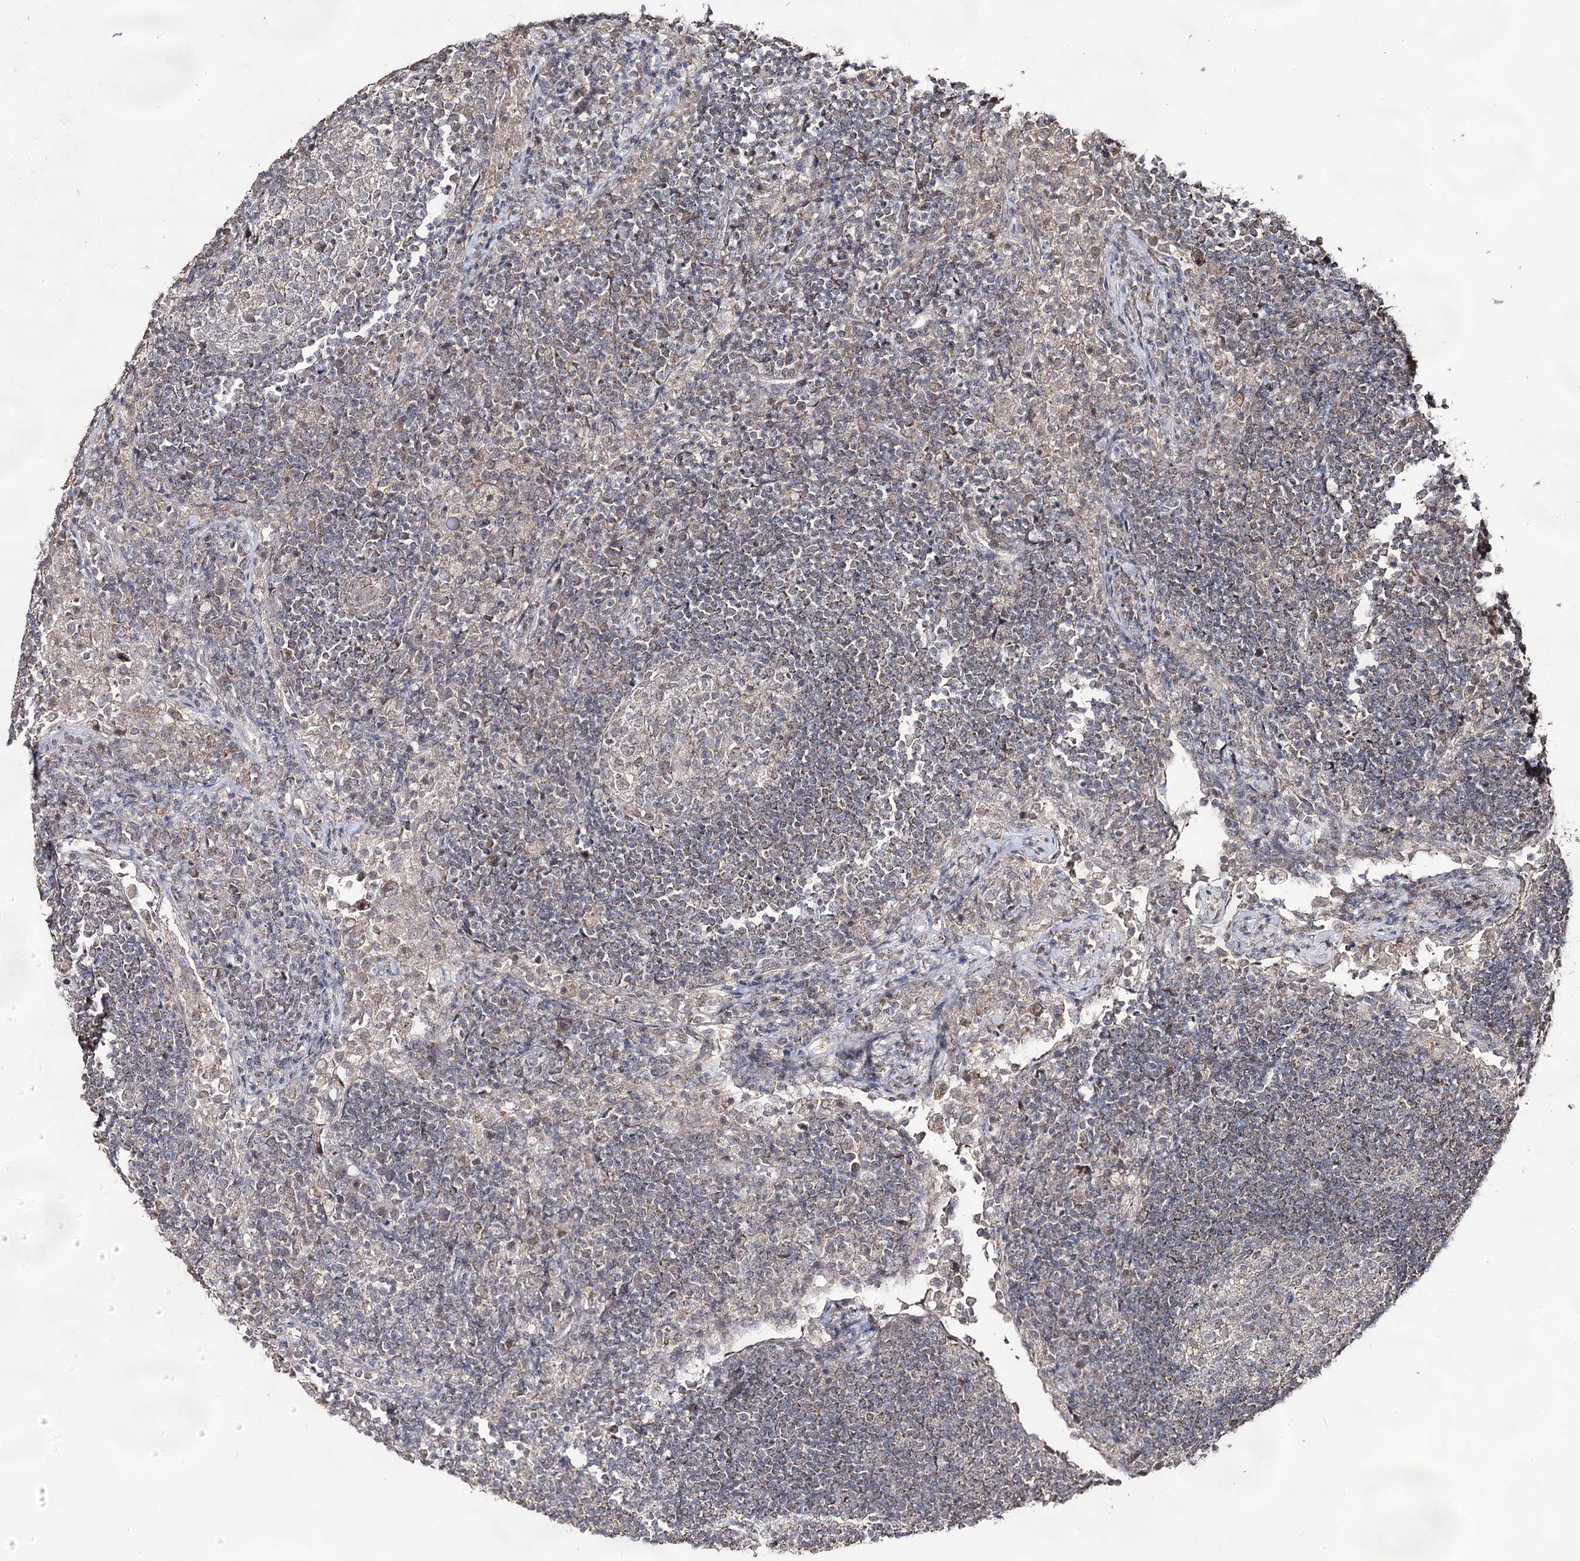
{"staining": {"intensity": "negative", "quantity": "none", "location": "none"}, "tissue": "lymph node", "cell_type": "Germinal center cells", "image_type": "normal", "snomed": [{"axis": "morphology", "description": "Normal tissue, NOS"}, {"axis": "topography", "description": "Lymph node"}], "caption": "There is no significant expression in germinal center cells of lymph node.", "gene": "ACTR6", "patient": {"sex": "female", "age": 53}}